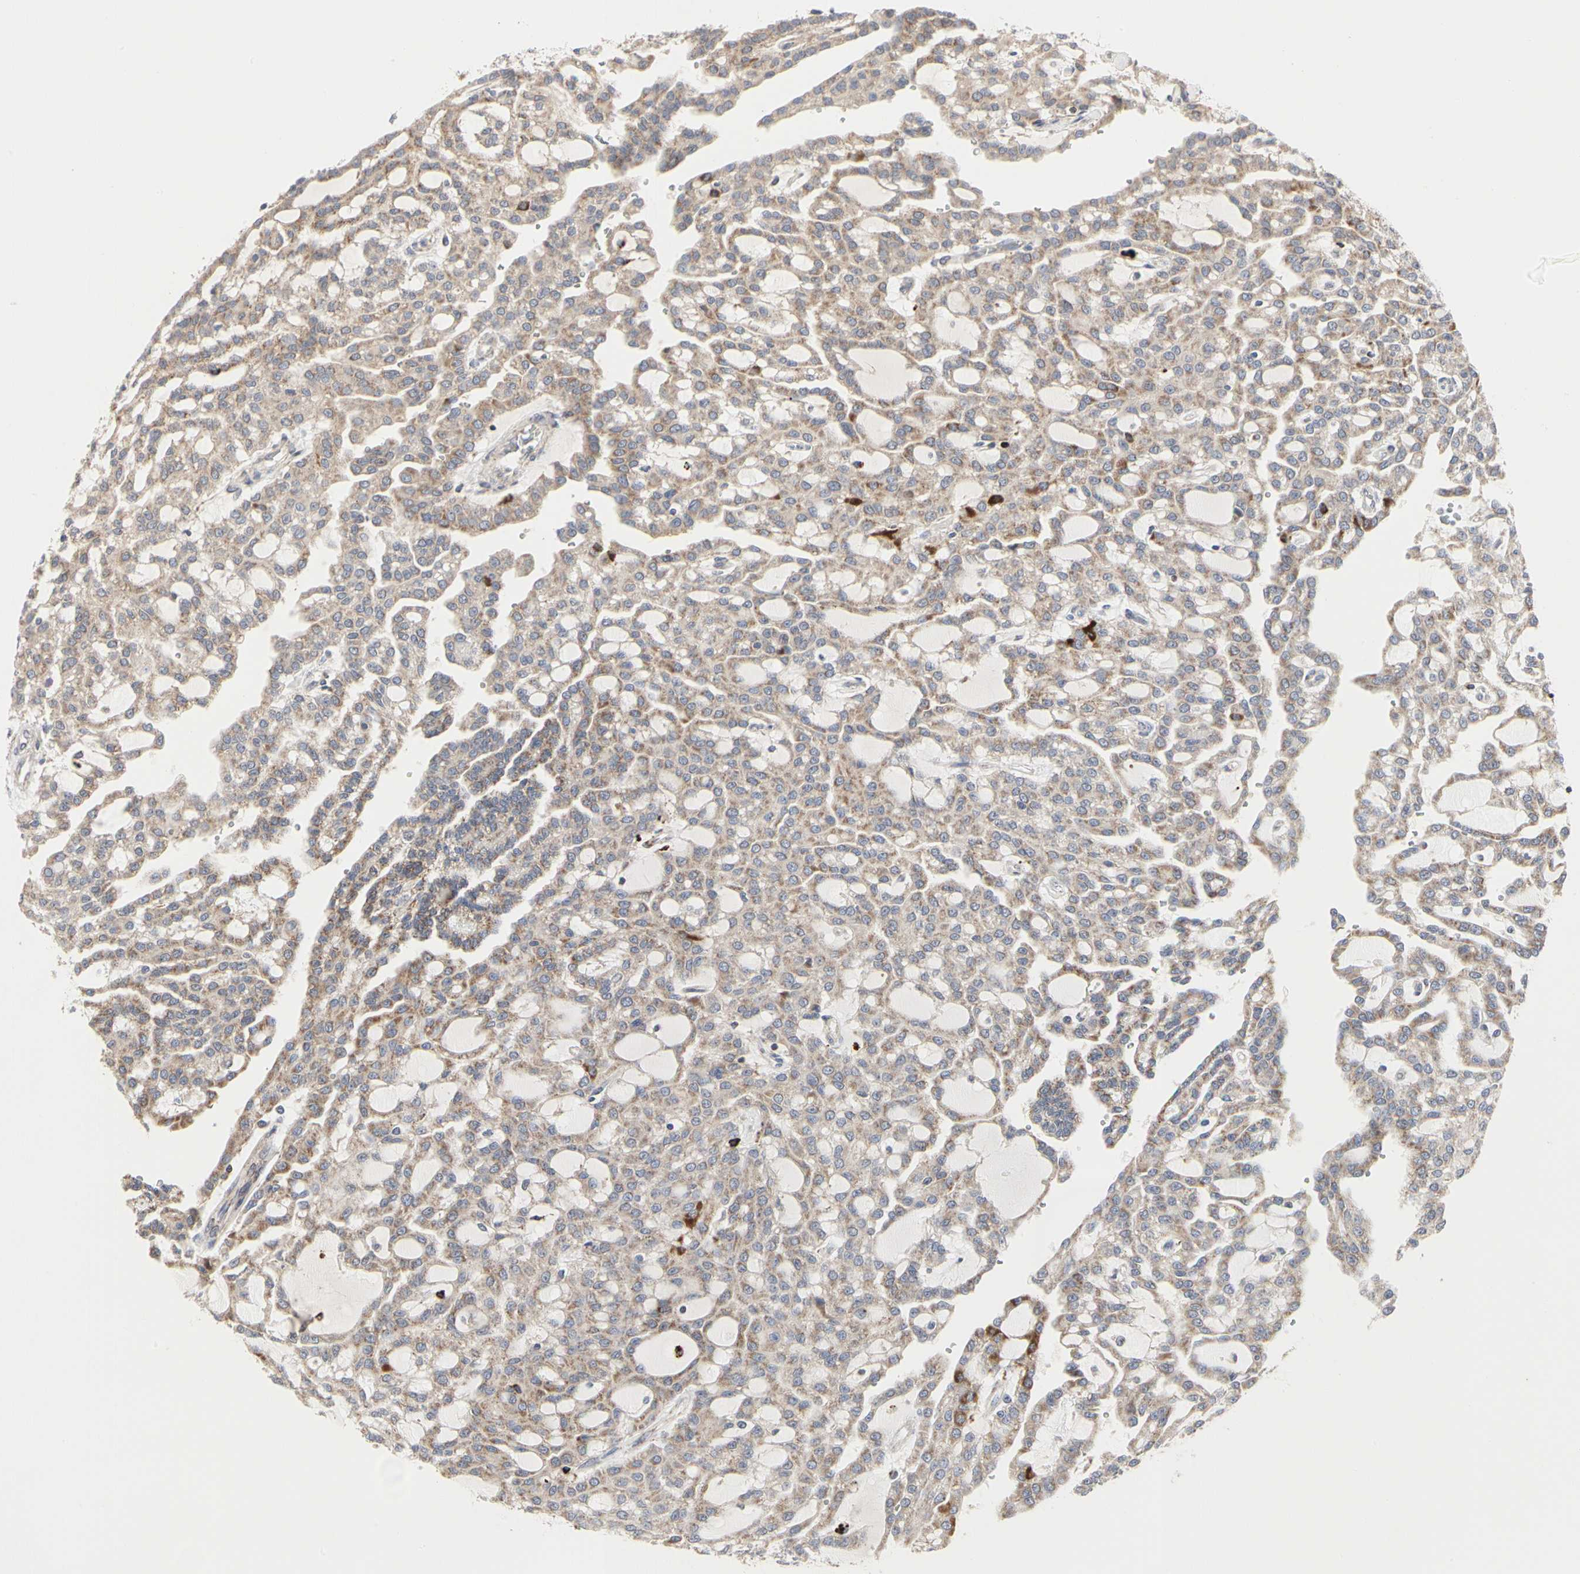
{"staining": {"intensity": "weak", "quantity": ">75%", "location": "cytoplasmic/membranous"}, "tissue": "renal cancer", "cell_type": "Tumor cells", "image_type": "cancer", "snomed": [{"axis": "morphology", "description": "Adenocarcinoma, NOS"}, {"axis": "topography", "description": "Kidney"}], "caption": "Renal cancer stained with immunohistochemistry exhibits weak cytoplasmic/membranous expression in approximately >75% of tumor cells.", "gene": "TSKU", "patient": {"sex": "male", "age": 63}}